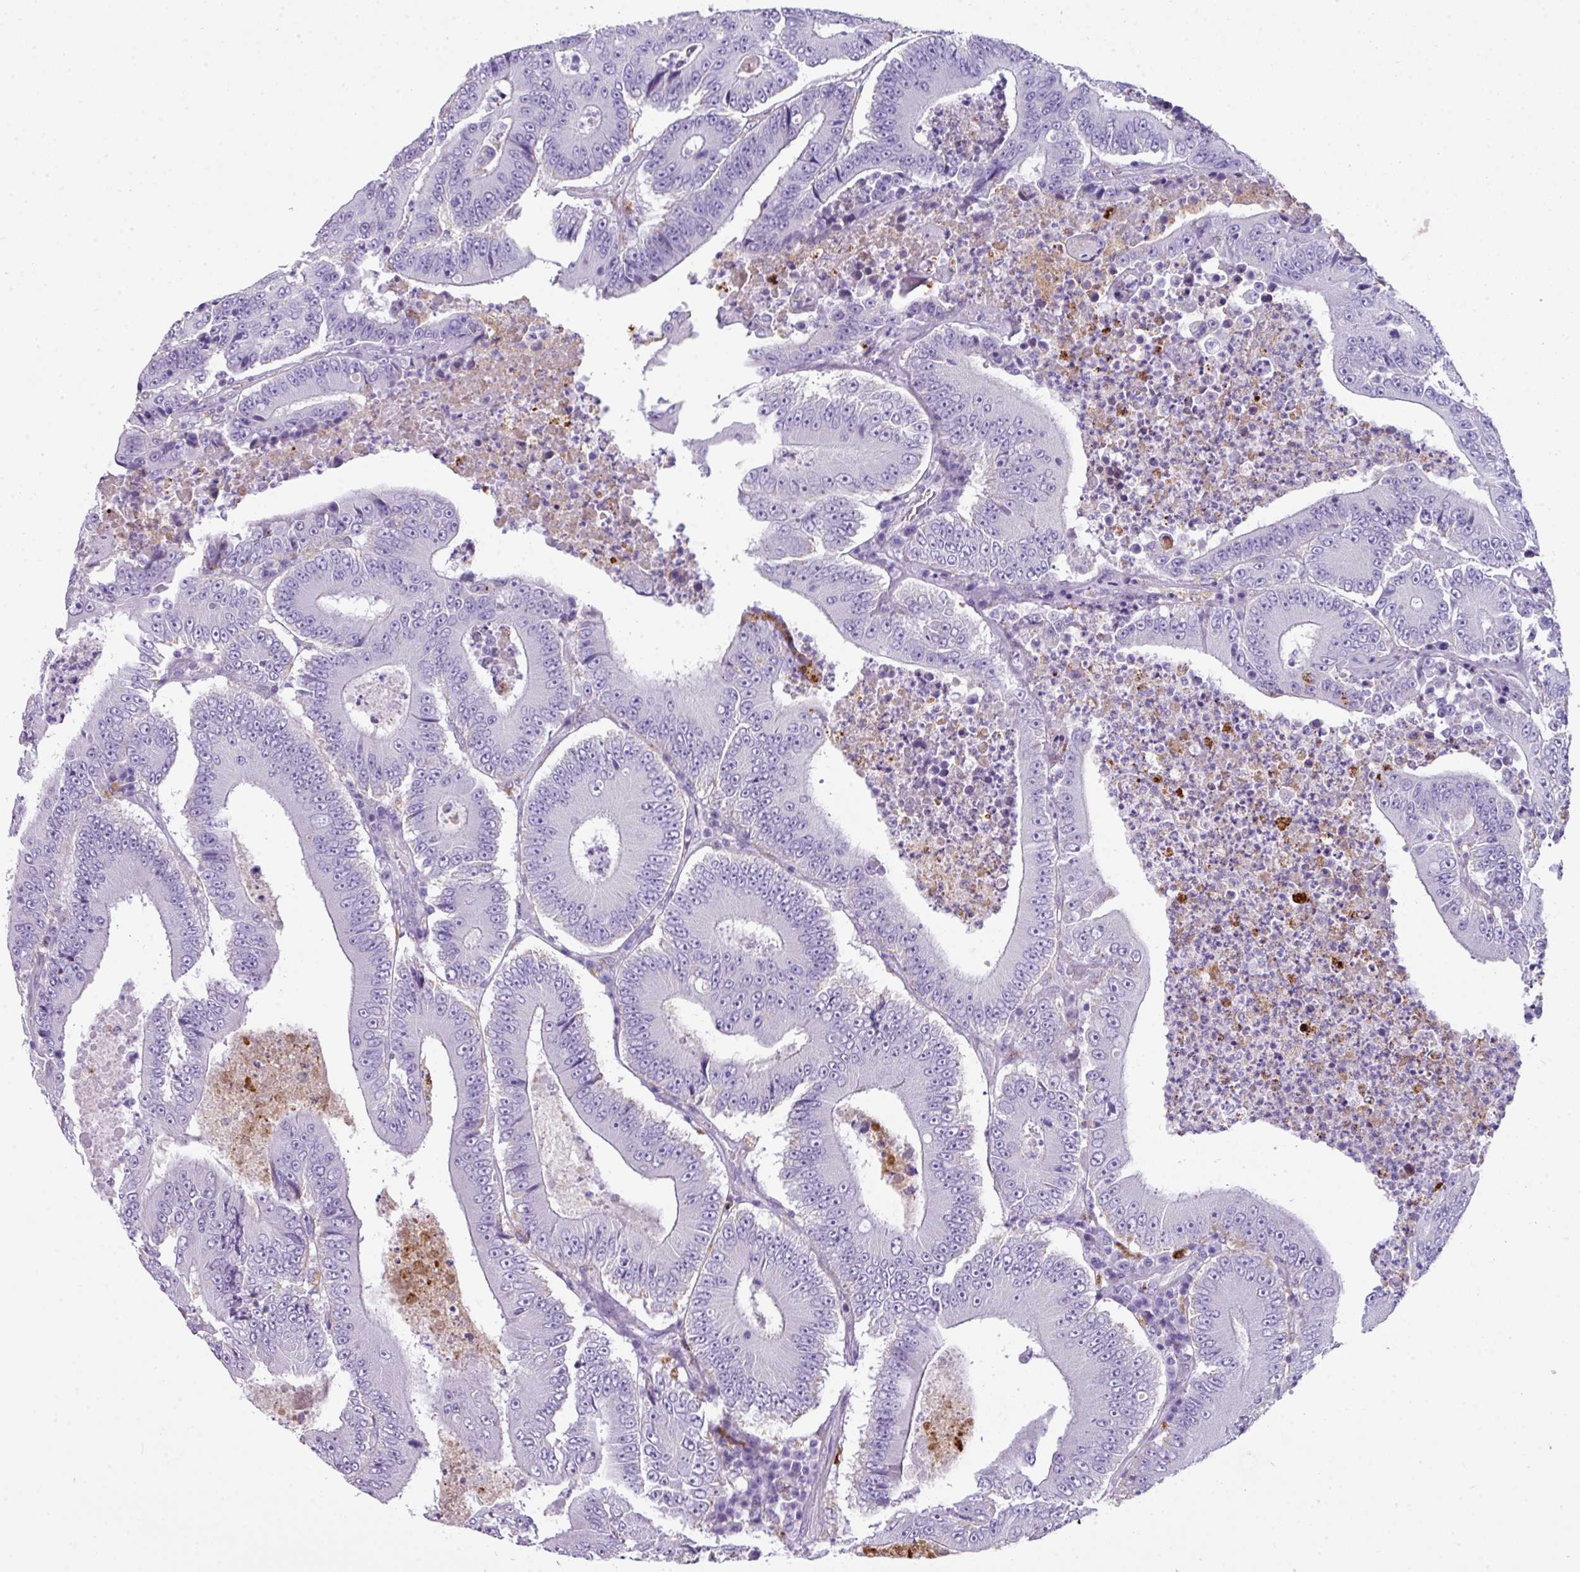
{"staining": {"intensity": "negative", "quantity": "none", "location": "none"}, "tissue": "colorectal cancer", "cell_type": "Tumor cells", "image_type": "cancer", "snomed": [{"axis": "morphology", "description": "Adenocarcinoma, NOS"}, {"axis": "topography", "description": "Colon"}], "caption": "An IHC image of colorectal cancer (adenocarcinoma) is shown. There is no staining in tumor cells of colorectal cancer (adenocarcinoma).", "gene": "ZNF568", "patient": {"sex": "male", "age": 83}}